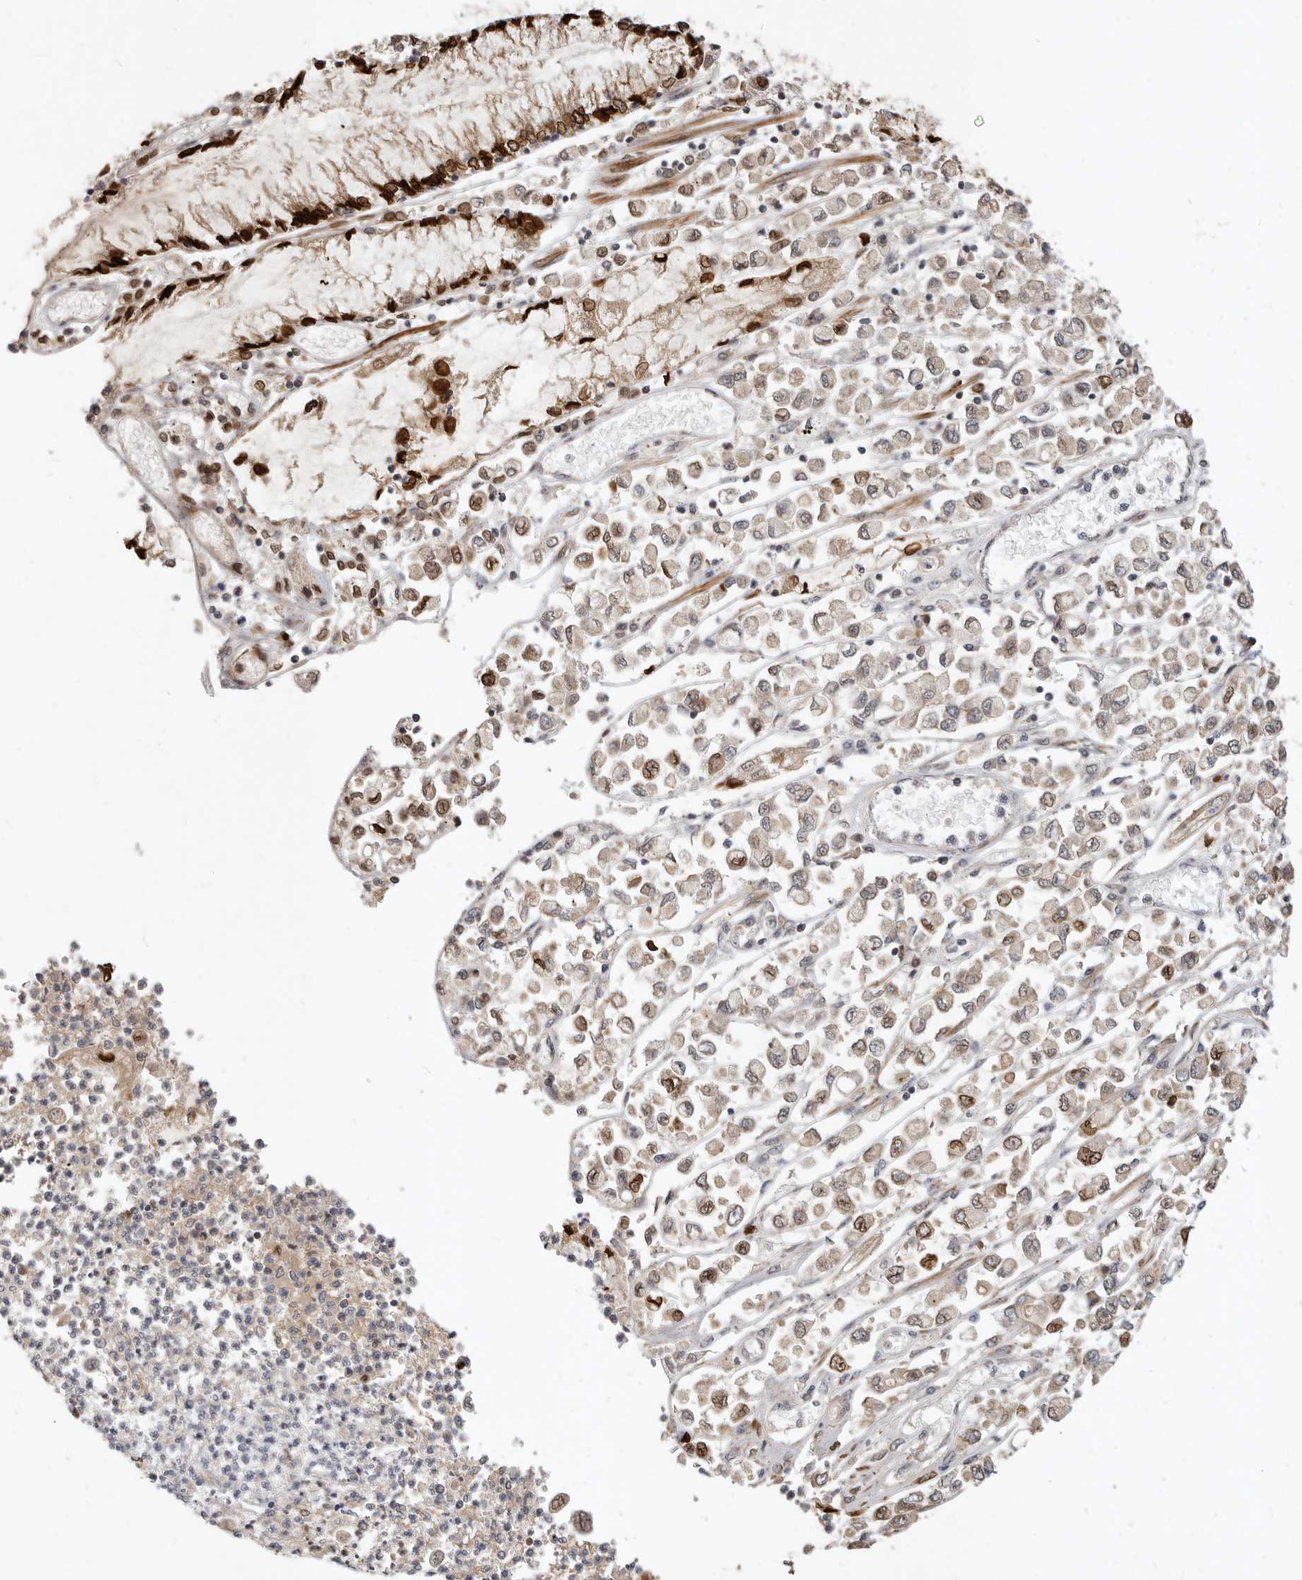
{"staining": {"intensity": "moderate", "quantity": "25%-75%", "location": "cytoplasmic/membranous,nuclear"}, "tissue": "stomach cancer", "cell_type": "Tumor cells", "image_type": "cancer", "snomed": [{"axis": "morphology", "description": "Adenocarcinoma, NOS"}, {"axis": "topography", "description": "Stomach"}], "caption": "Stomach adenocarcinoma was stained to show a protein in brown. There is medium levels of moderate cytoplasmic/membranous and nuclear expression in approximately 25%-75% of tumor cells. (brown staining indicates protein expression, while blue staining denotes nuclei).", "gene": "MICALL2", "patient": {"sex": "female", "age": 76}}